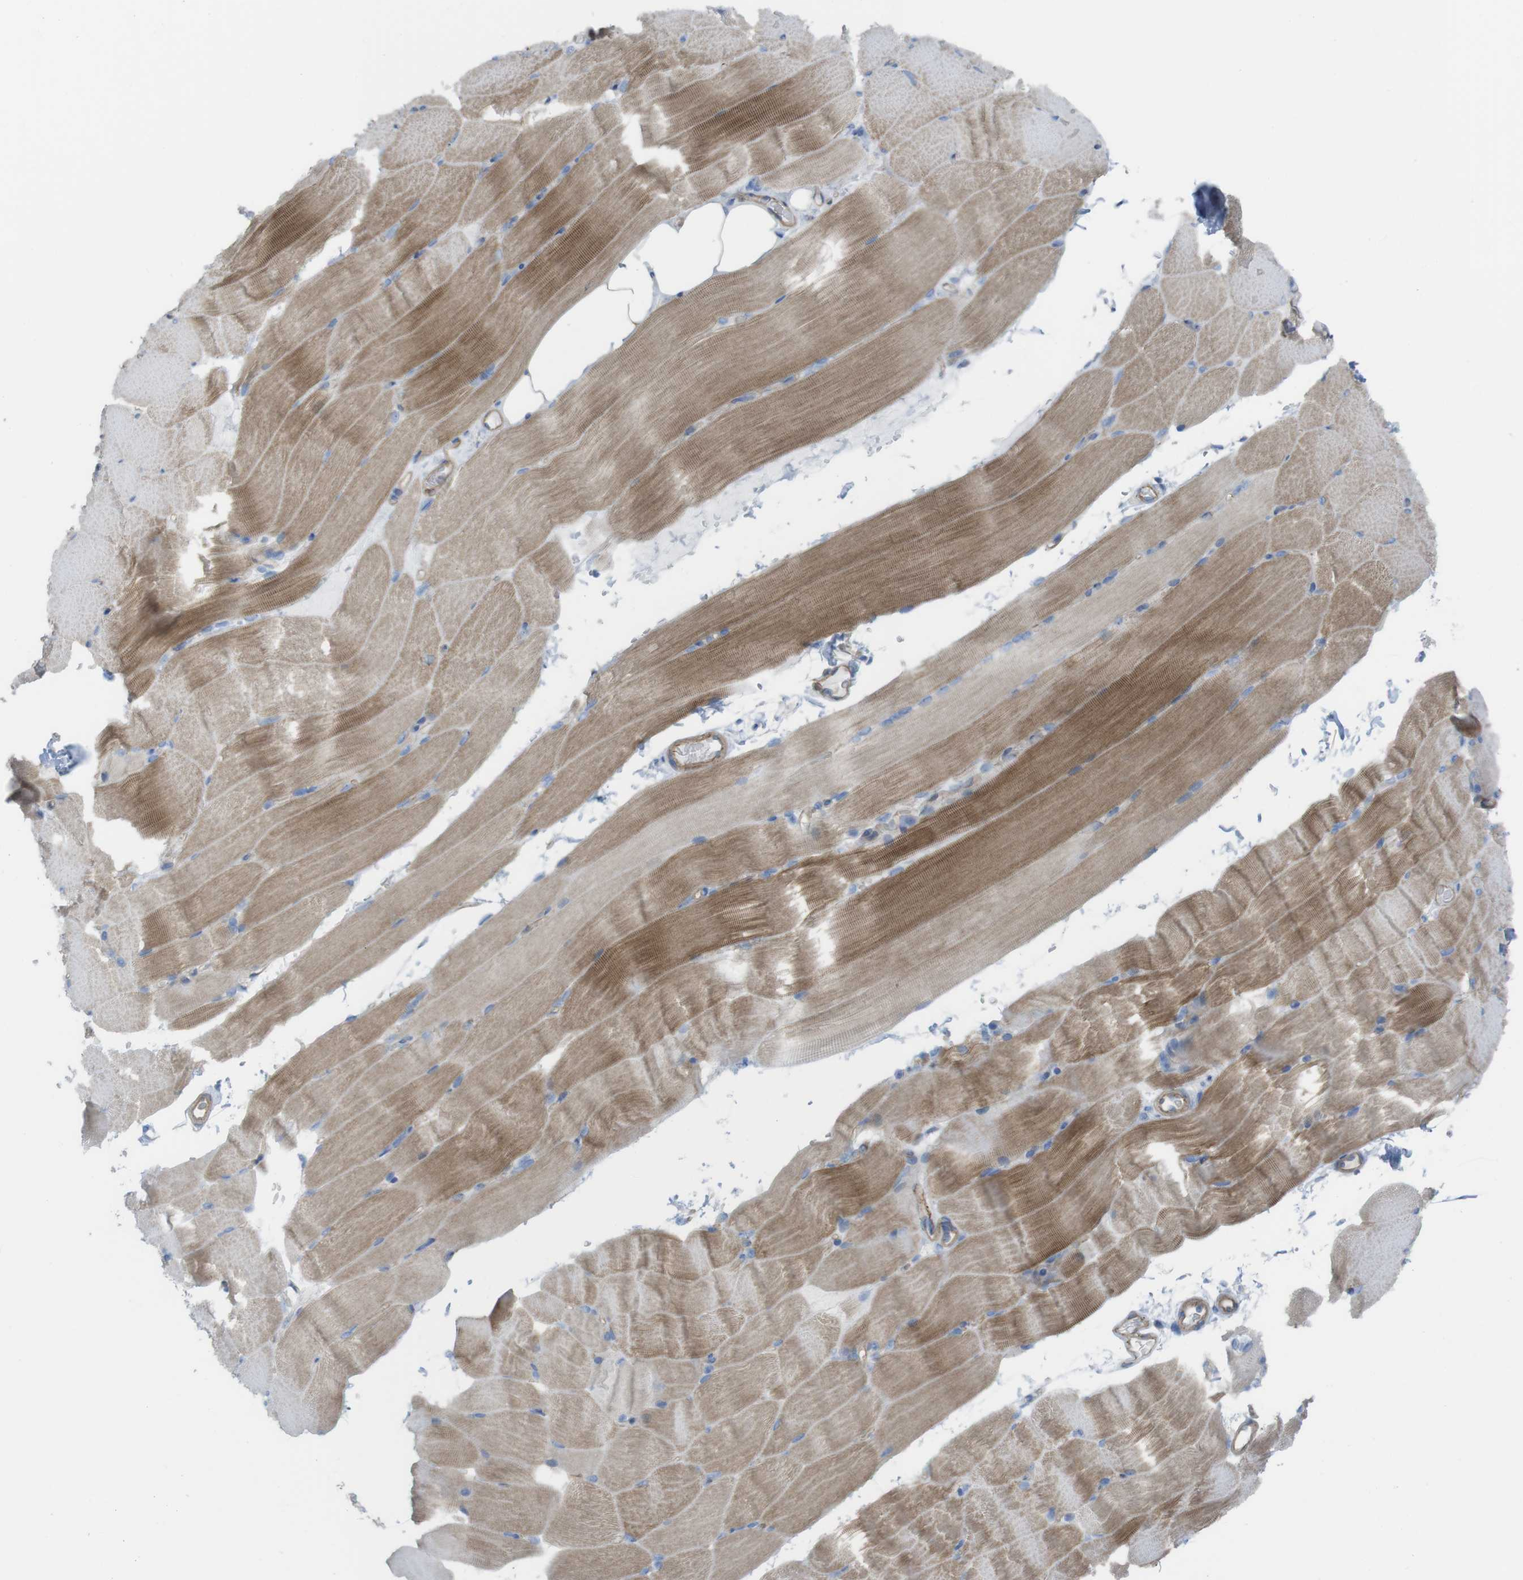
{"staining": {"intensity": "moderate", "quantity": ">75%", "location": "cytoplasmic/membranous"}, "tissue": "skeletal muscle", "cell_type": "Myocytes", "image_type": "normal", "snomed": [{"axis": "morphology", "description": "Normal tissue, NOS"}, {"axis": "topography", "description": "Skeletal muscle"}, {"axis": "topography", "description": "Parathyroid gland"}], "caption": "Immunohistochemical staining of unremarkable human skeletal muscle displays >75% levels of moderate cytoplasmic/membranous protein expression in about >75% of myocytes.", "gene": "PREX2", "patient": {"sex": "female", "age": 37}}